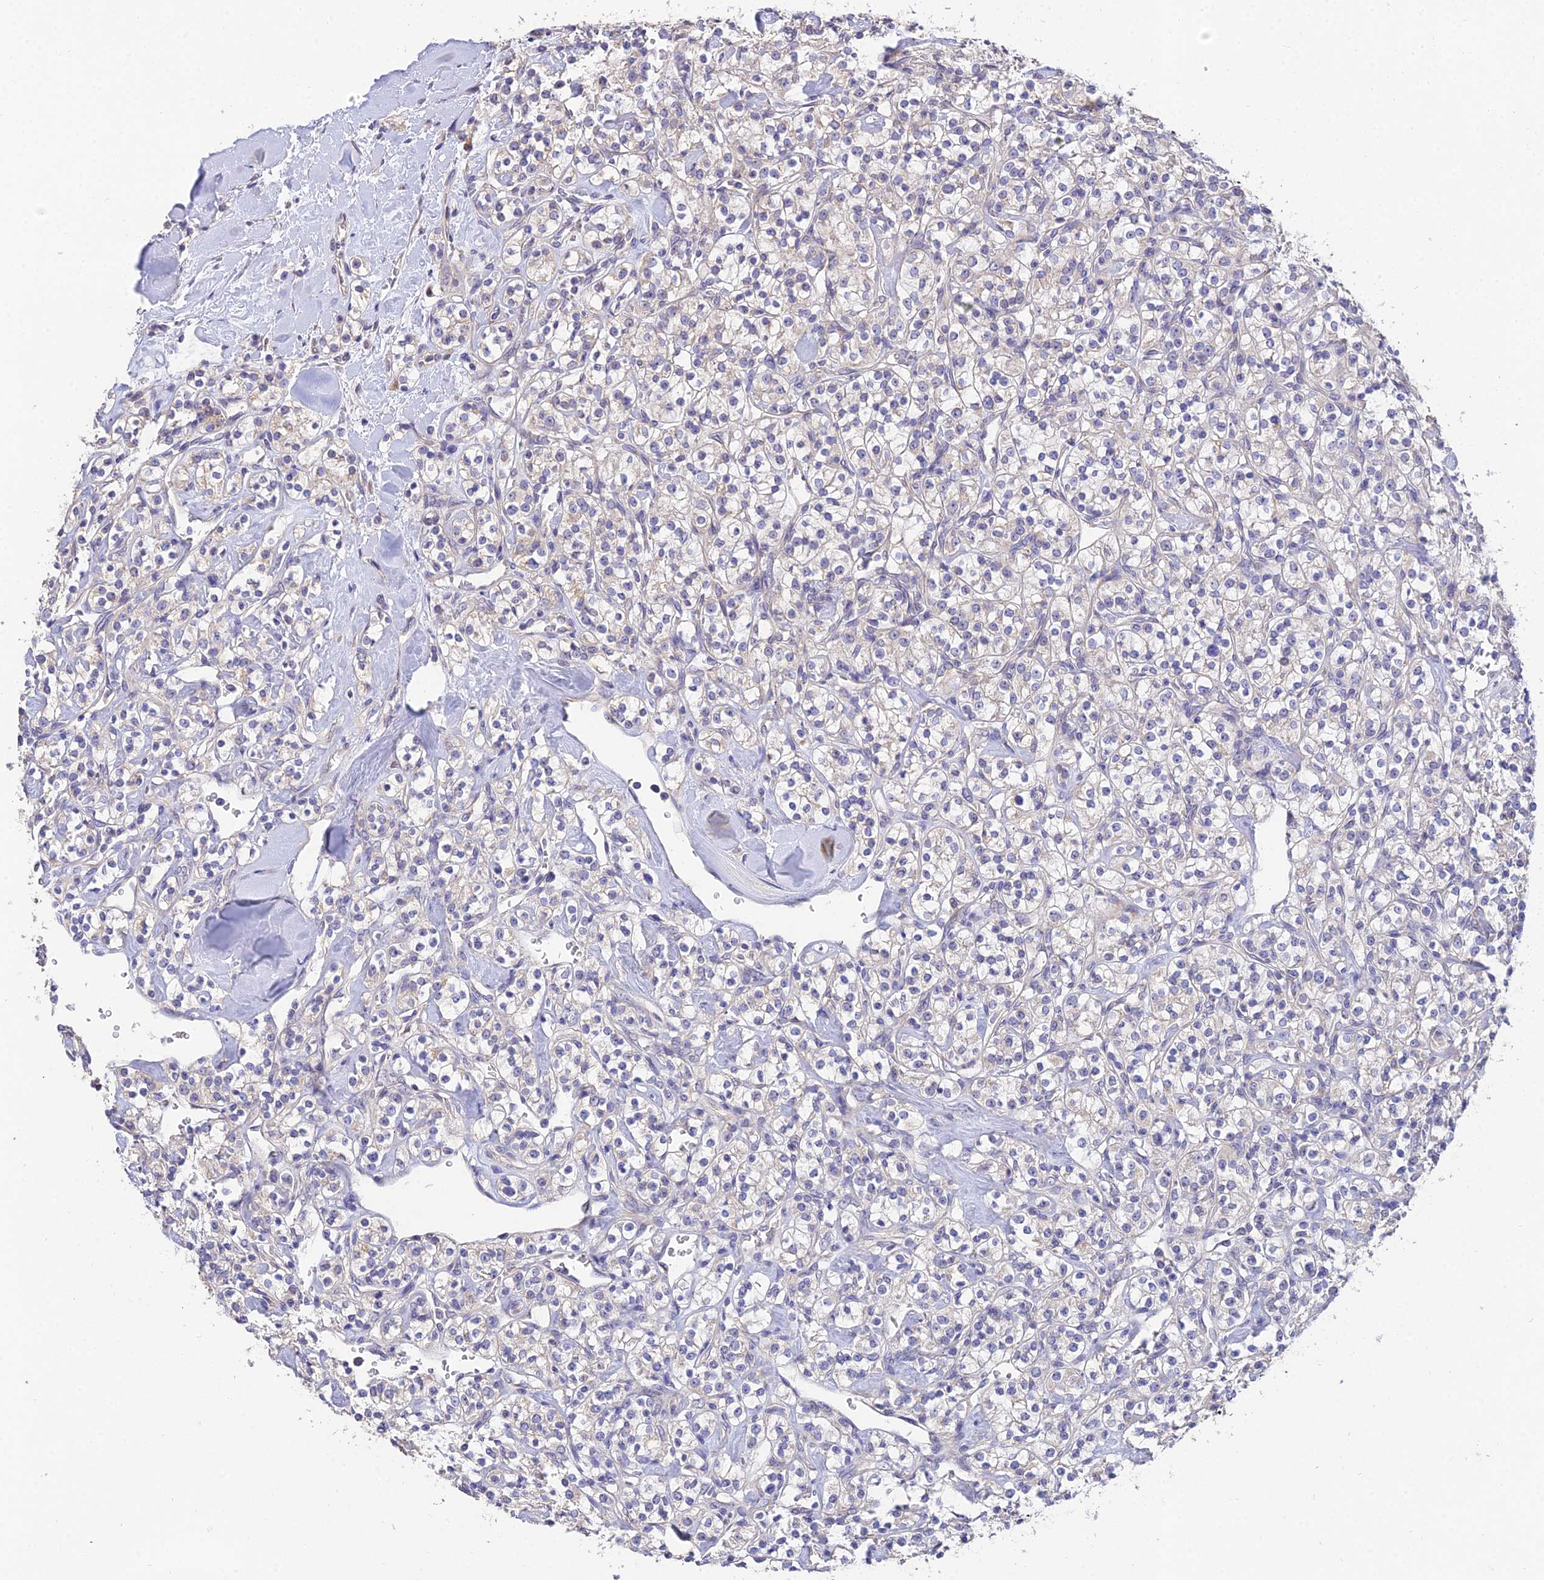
{"staining": {"intensity": "negative", "quantity": "none", "location": "none"}, "tissue": "renal cancer", "cell_type": "Tumor cells", "image_type": "cancer", "snomed": [{"axis": "morphology", "description": "Adenocarcinoma, NOS"}, {"axis": "topography", "description": "Kidney"}], "caption": "This is a histopathology image of IHC staining of renal cancer (adenocarcinoma), which shows no positivity in tumor cells.", "gene": "ARL8B", "patient": {"sex": "male", "age": 77}}